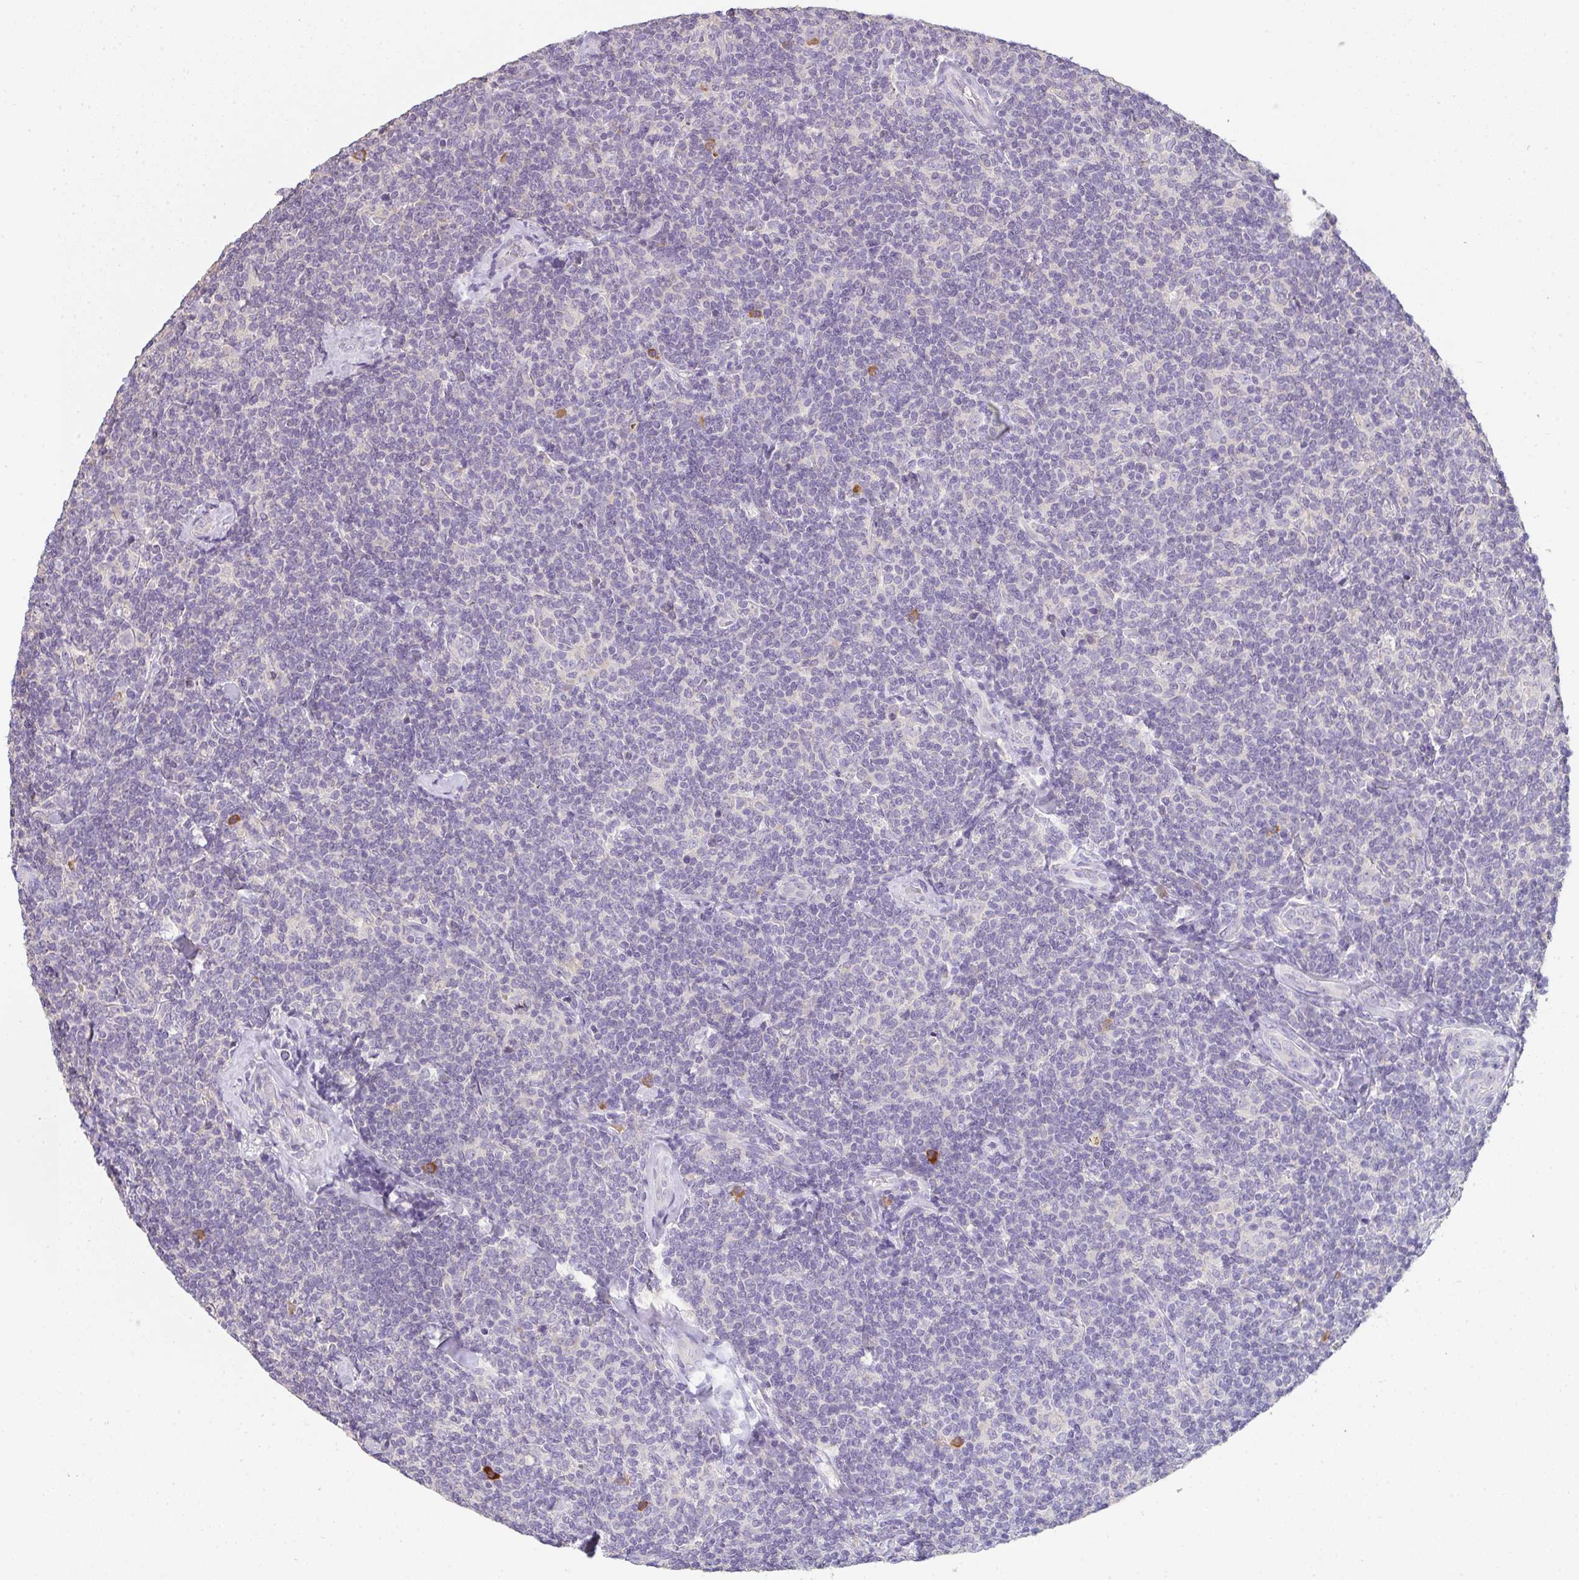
{"staining": {"intensity": "negative", "quantity": "none", "location": "none"}, "tissue": "lymphoma", "cell_type": "Tumor cells", "image_type": "cancer", "snomed": [{"axis": "morphology", "description": "Malignant lymphoma, non-Hodgkin's type, Low grade"}, {"axis": "topography", "description": "Lymph node"}], "caption": "High power microscopy micrograph of an immunohistochemistry image of lymphoma, revealing no significant positivity in tumor cells. (DAB immunohistochemistry (IHC), high magnification).", "gene": "ZNF215", "patient": {"sex": "female", "age": 56}}